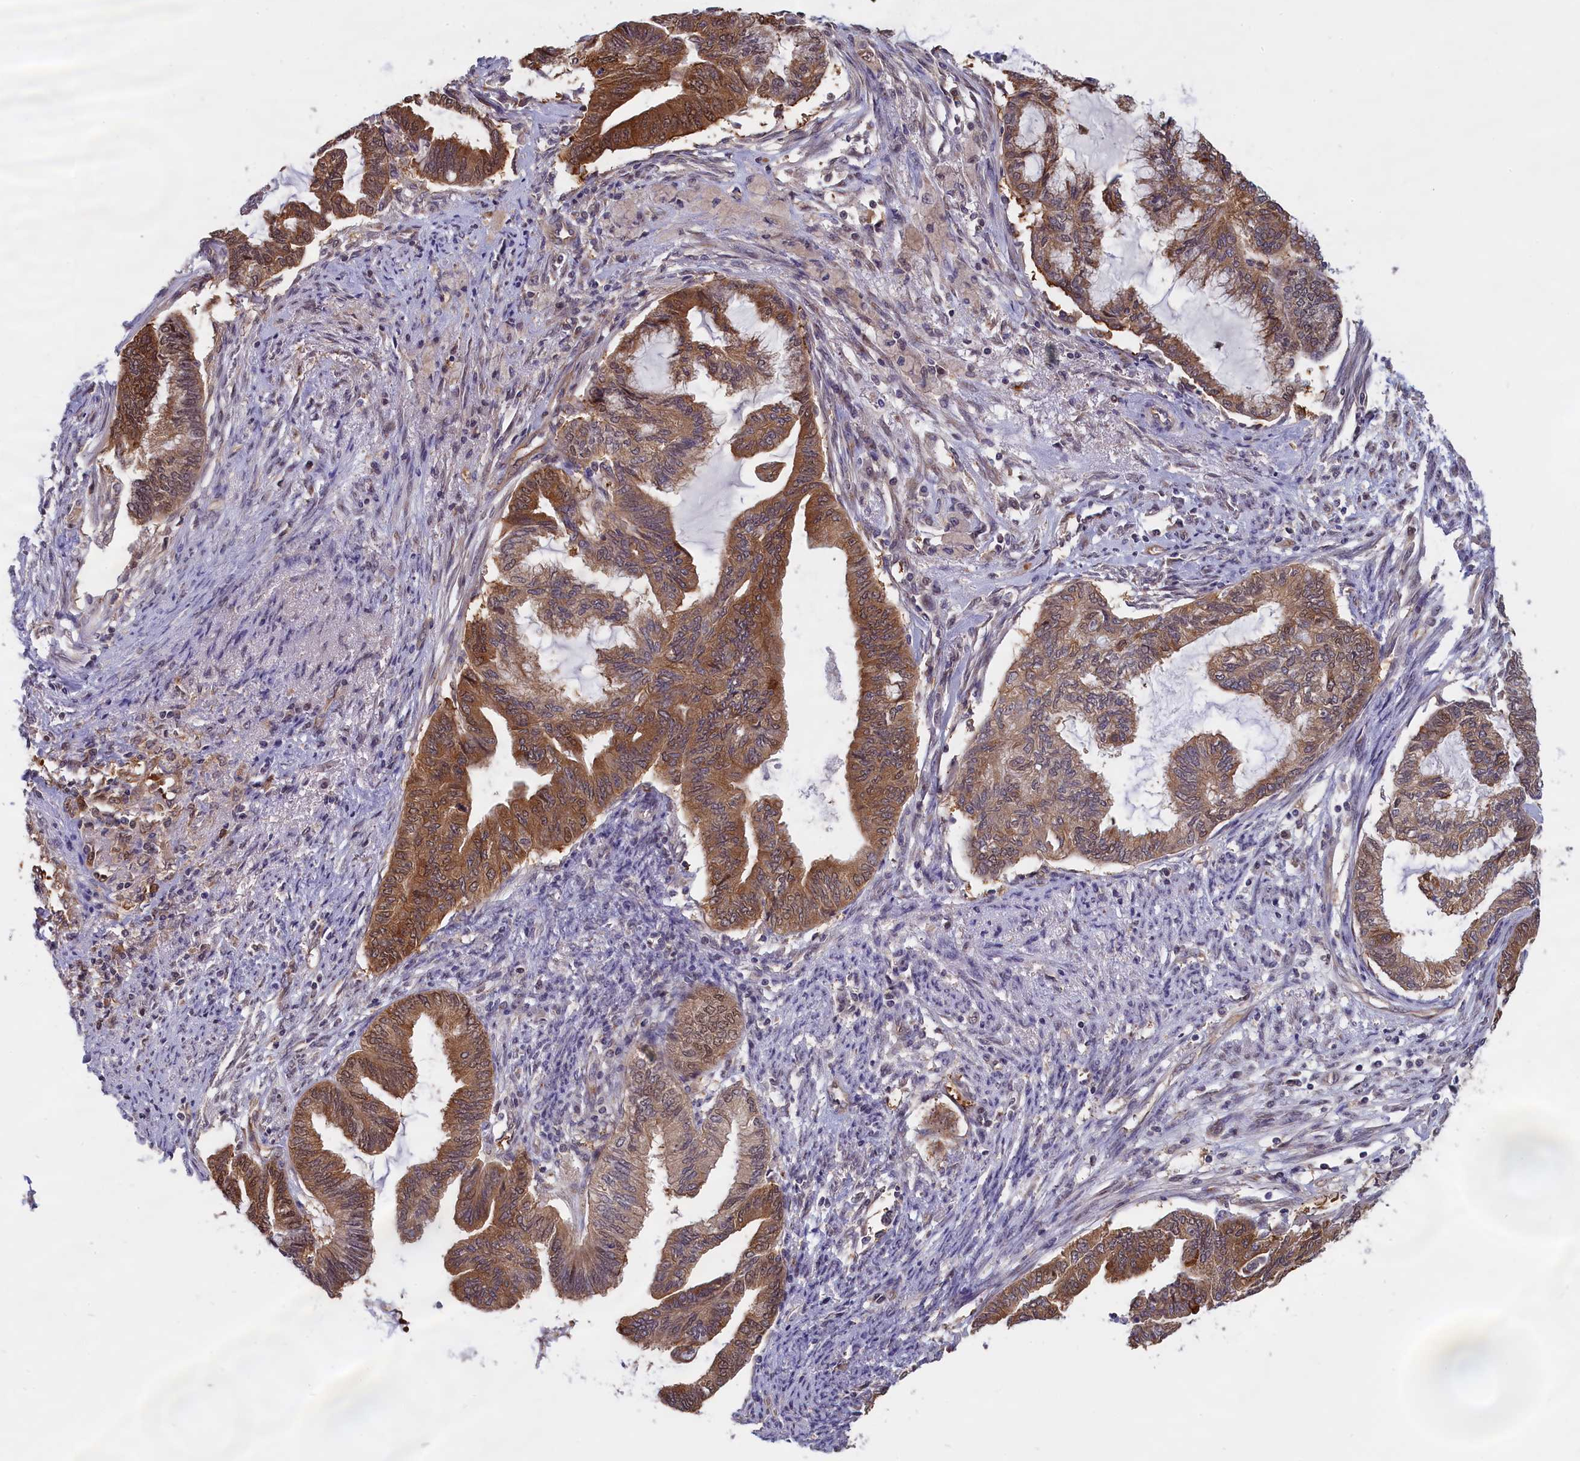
{"staining": {"intensity": "moderate", "quantity": ">75%", "location": "cytoplasmic/membranous,nuclear"}, "tissue": "endometrial cancer", "cell_type": "Tumor cells", "image_type": "cancer", "snomed": [{"axis": "morphology", "description": "Adenocarcinoma, NOS"}, {"axis": "topography", "description": "Endometrium"}], "caption": "This image displays immunohistochemistry (IHC) staining of human endometrial adenocarcinoma, with medium moderate cytoplasmic/membranous and nuclear positivity in approximately >75% of tumor cells.", "gene": "ABCC8", "patient": {"sex": "female", "age": 86}}